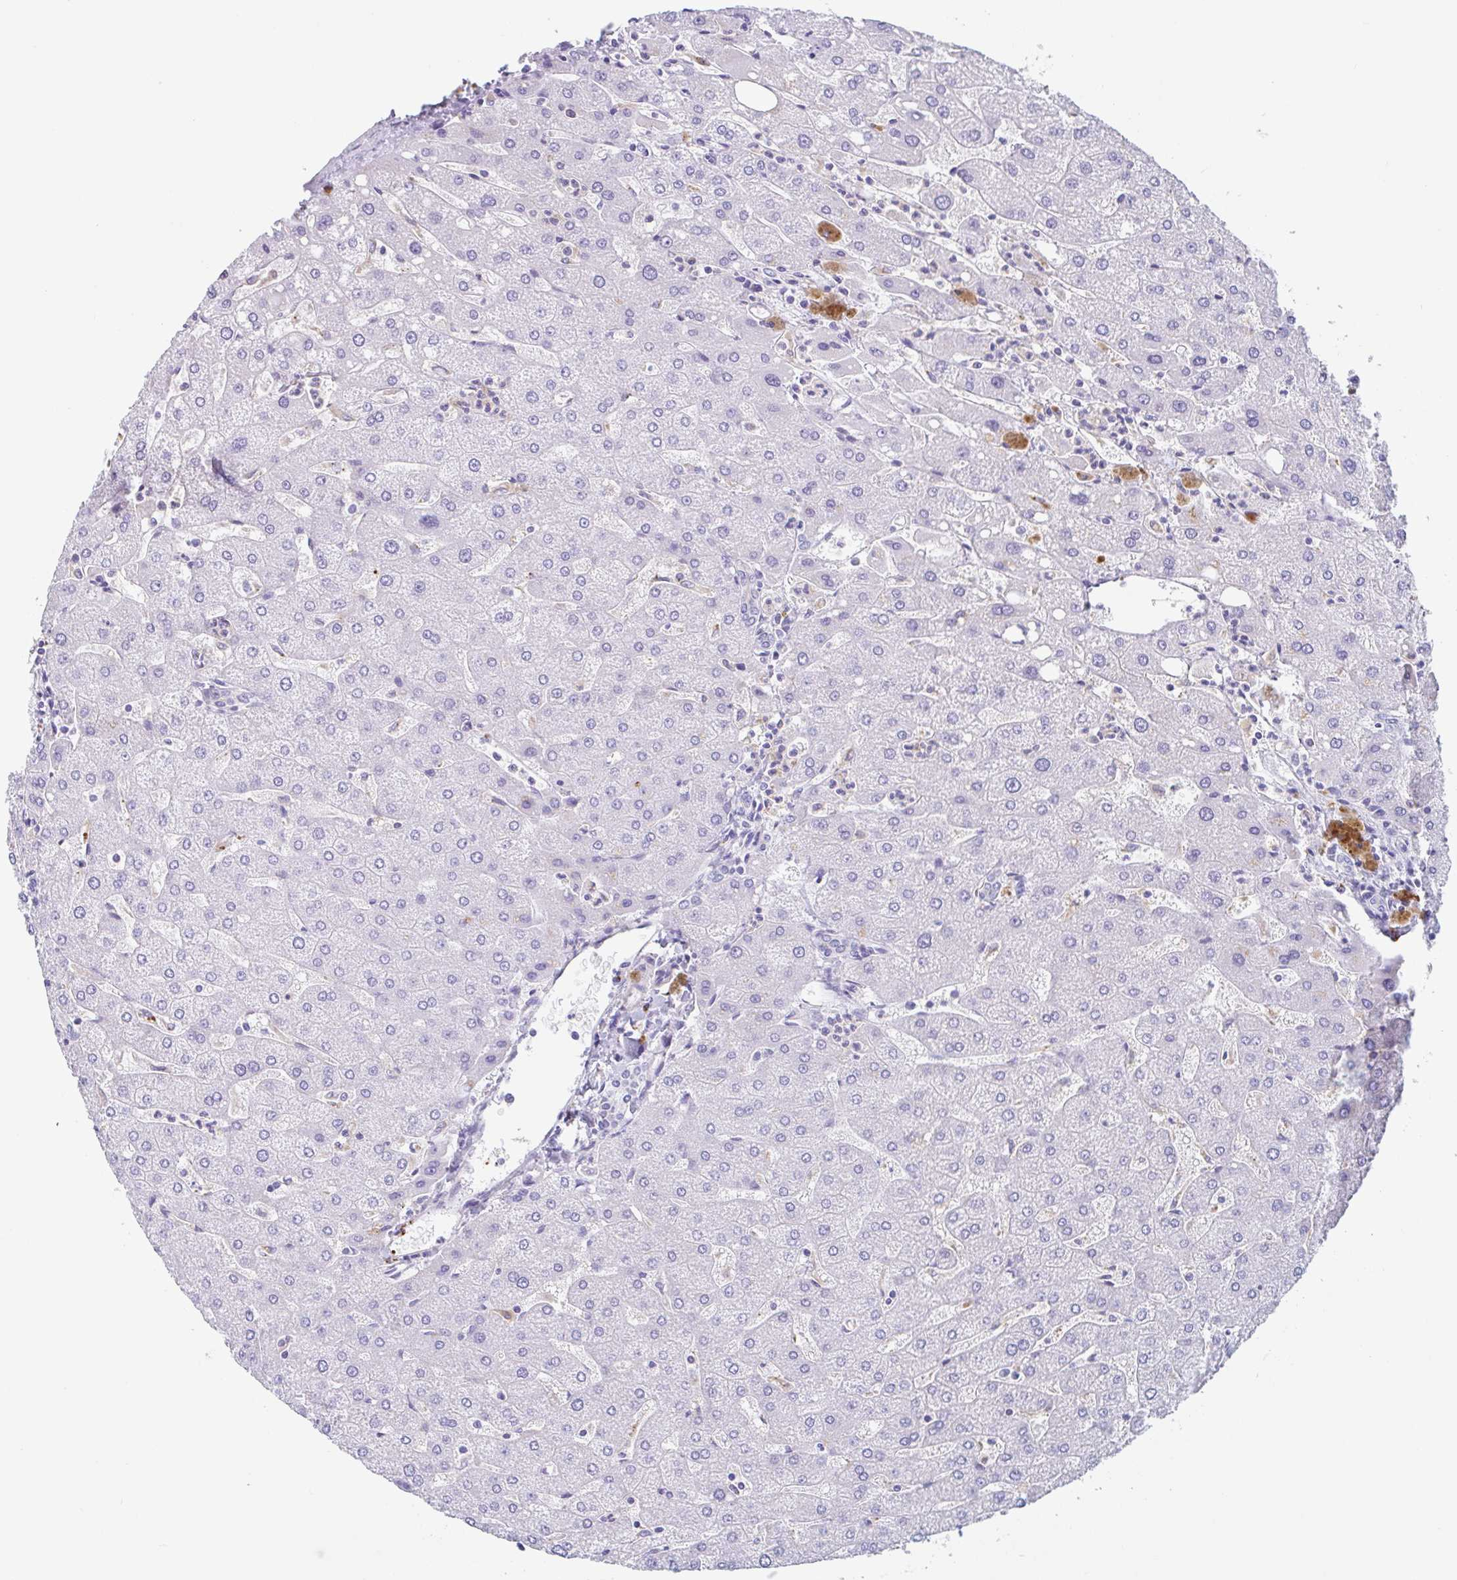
{"staining": {"intensity": "negative", "quantity": "none", "location": "none"}, "tissue": "liver", "cell_type": "Cholangiocytes", "image_type": "normal", "snomed": [{"axis": "morphology", "description": "Normal tissue, NOS"}, {"axis": "topography", "description": "Liver"}], "caption": "The immunohistochemistry (IHC) histopathology image has no significant staining in cholangiocytes of liver. Nuclei are stained in blue.", "gene": "LENG9", "patient": {"sex": "male", "age": 67}}